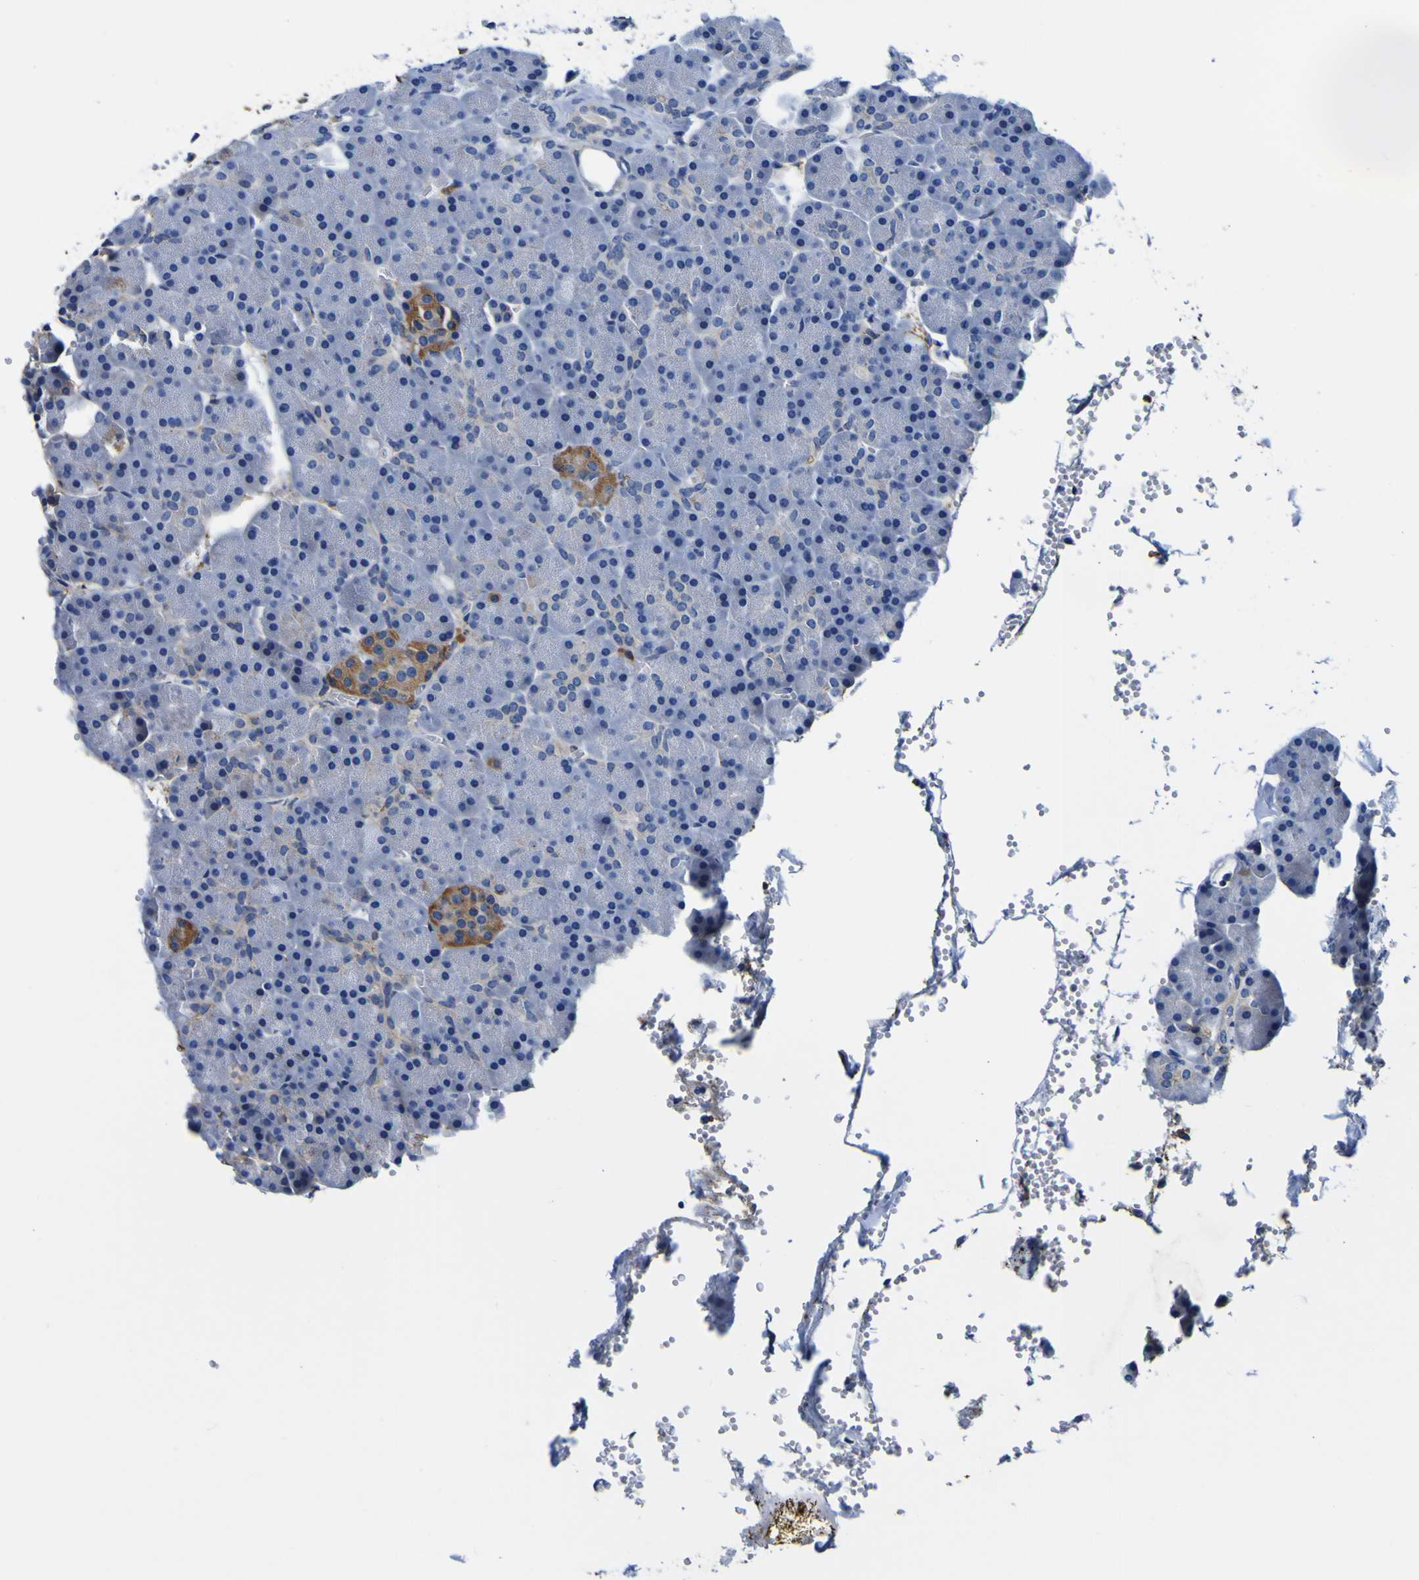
{"staining": {"intensity": "moderate", "quantity": "<25%", "location": "cytoplasmic/membranous"}, "tissue": "pancreas", "cell_type": "Exocrine glandular cells", "image_type": "normal", "snomed": [{"axis": "morphology", "description": "Normal tissue, NOS"}, {"axis": "topography", "description": "Pancreas"}], "caption": "IHC of benign pancreas displays low levels of moderate cytoplasmic/membranous positivity in approximately <25% of exocrine glandular cells.", "gene": "PXDN", "patient": {"sex": "female", "age": 35}}